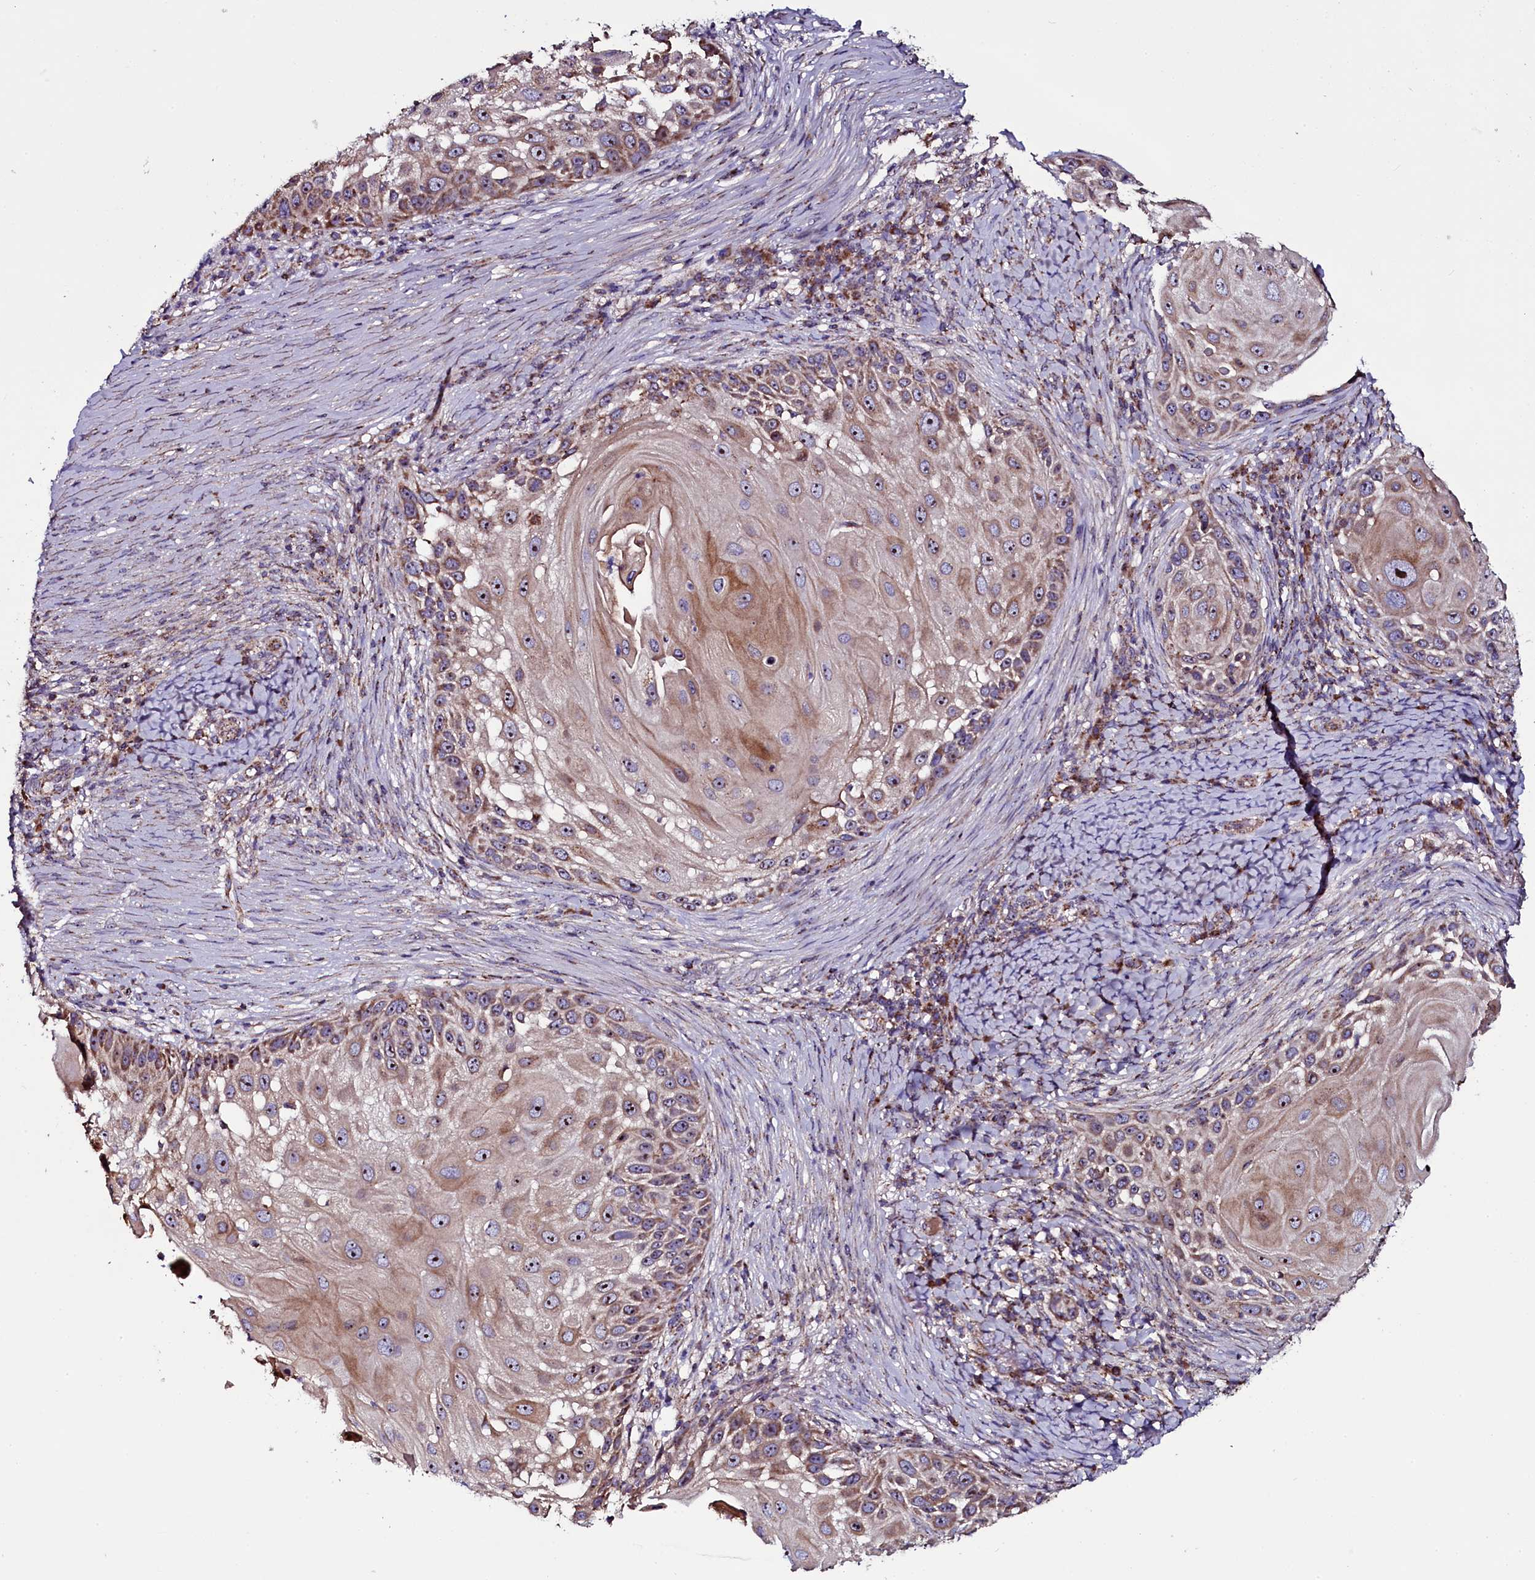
{"staining": {"intensity": "moderate", "quantity": ">75%", "location": "cytoplasmic/membranous,nuclear"}, "tissue": "skin cancer", "cell_type": "Tumor cells", "image_type": "cancer", "snomed": [{"axis": "morphology", "description": "Squamous cell carcinoma, NOS"}, {"axis": "topography", "description": "Skin"}], "caption": "Moderate cytoplasmic/membranous and nuclear staining is identified in about >75% of tumor cells in skin cancer (squamous cell carcinoma).", "gene": "NAA80", "patient": {"sex": "female", "age": 44}}